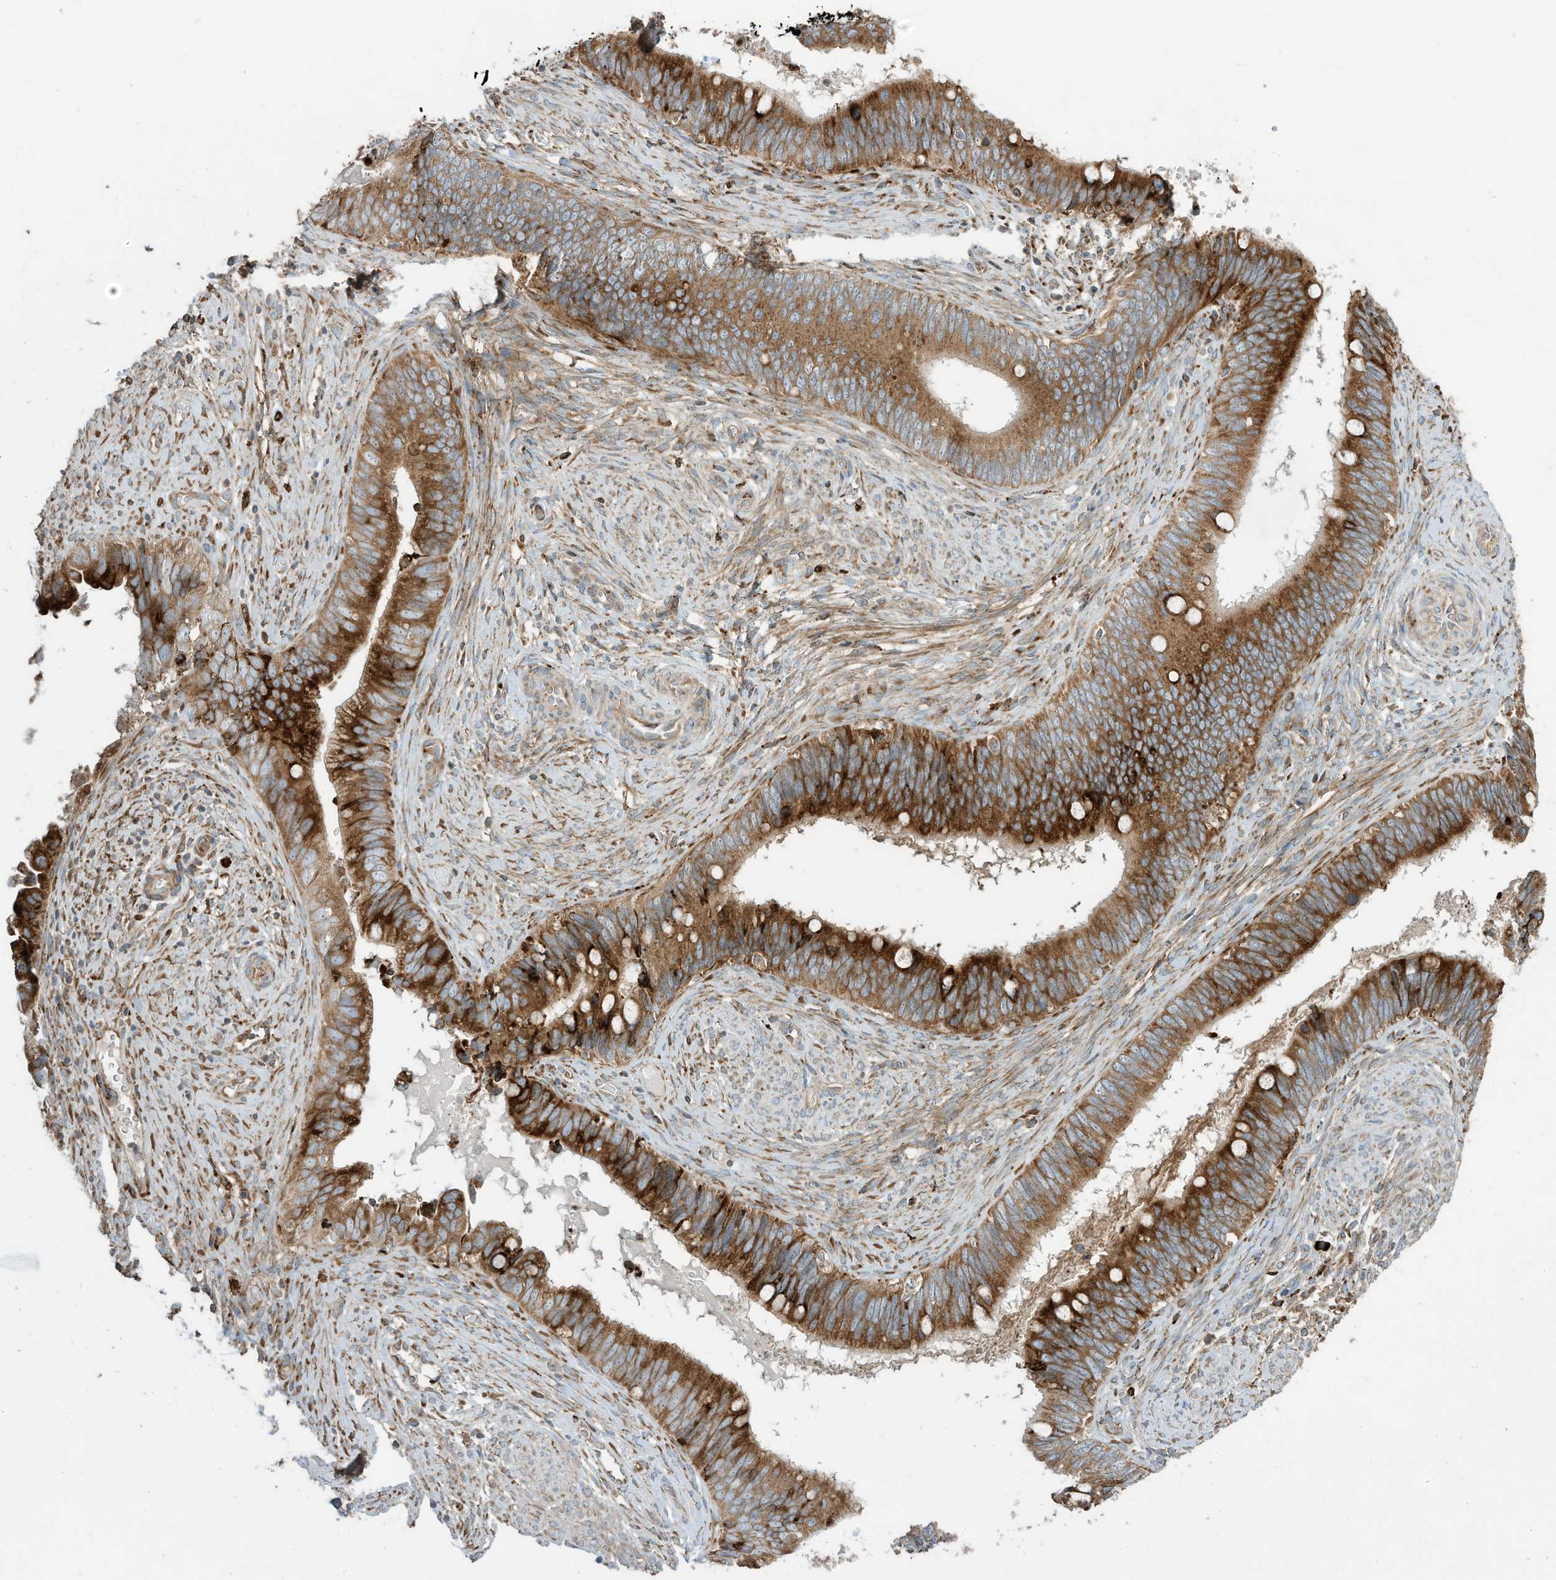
{"staining": {"intensity": "strong", "quantity": ">75%", "location": "cytoplasmic/membranous"}, "tissue": "cervical cancer", "cell_type": "Tumor cells", "image_type": "cancer", "snomed": [{"axis": "morphology", "description": "Adenocarcinoma, NOS"}, {"axis": "topography", "description": "Cervix"}], "caption": "An IHC micrograph of tumor tissue is shown. Protein staining in brown labels strong cytoplasmic/membranous positivity in cervical adenocarcinoma within tumor cells.", "gene": "TRNAU1AP", "patient": {"sex": "female", "age": 42}}